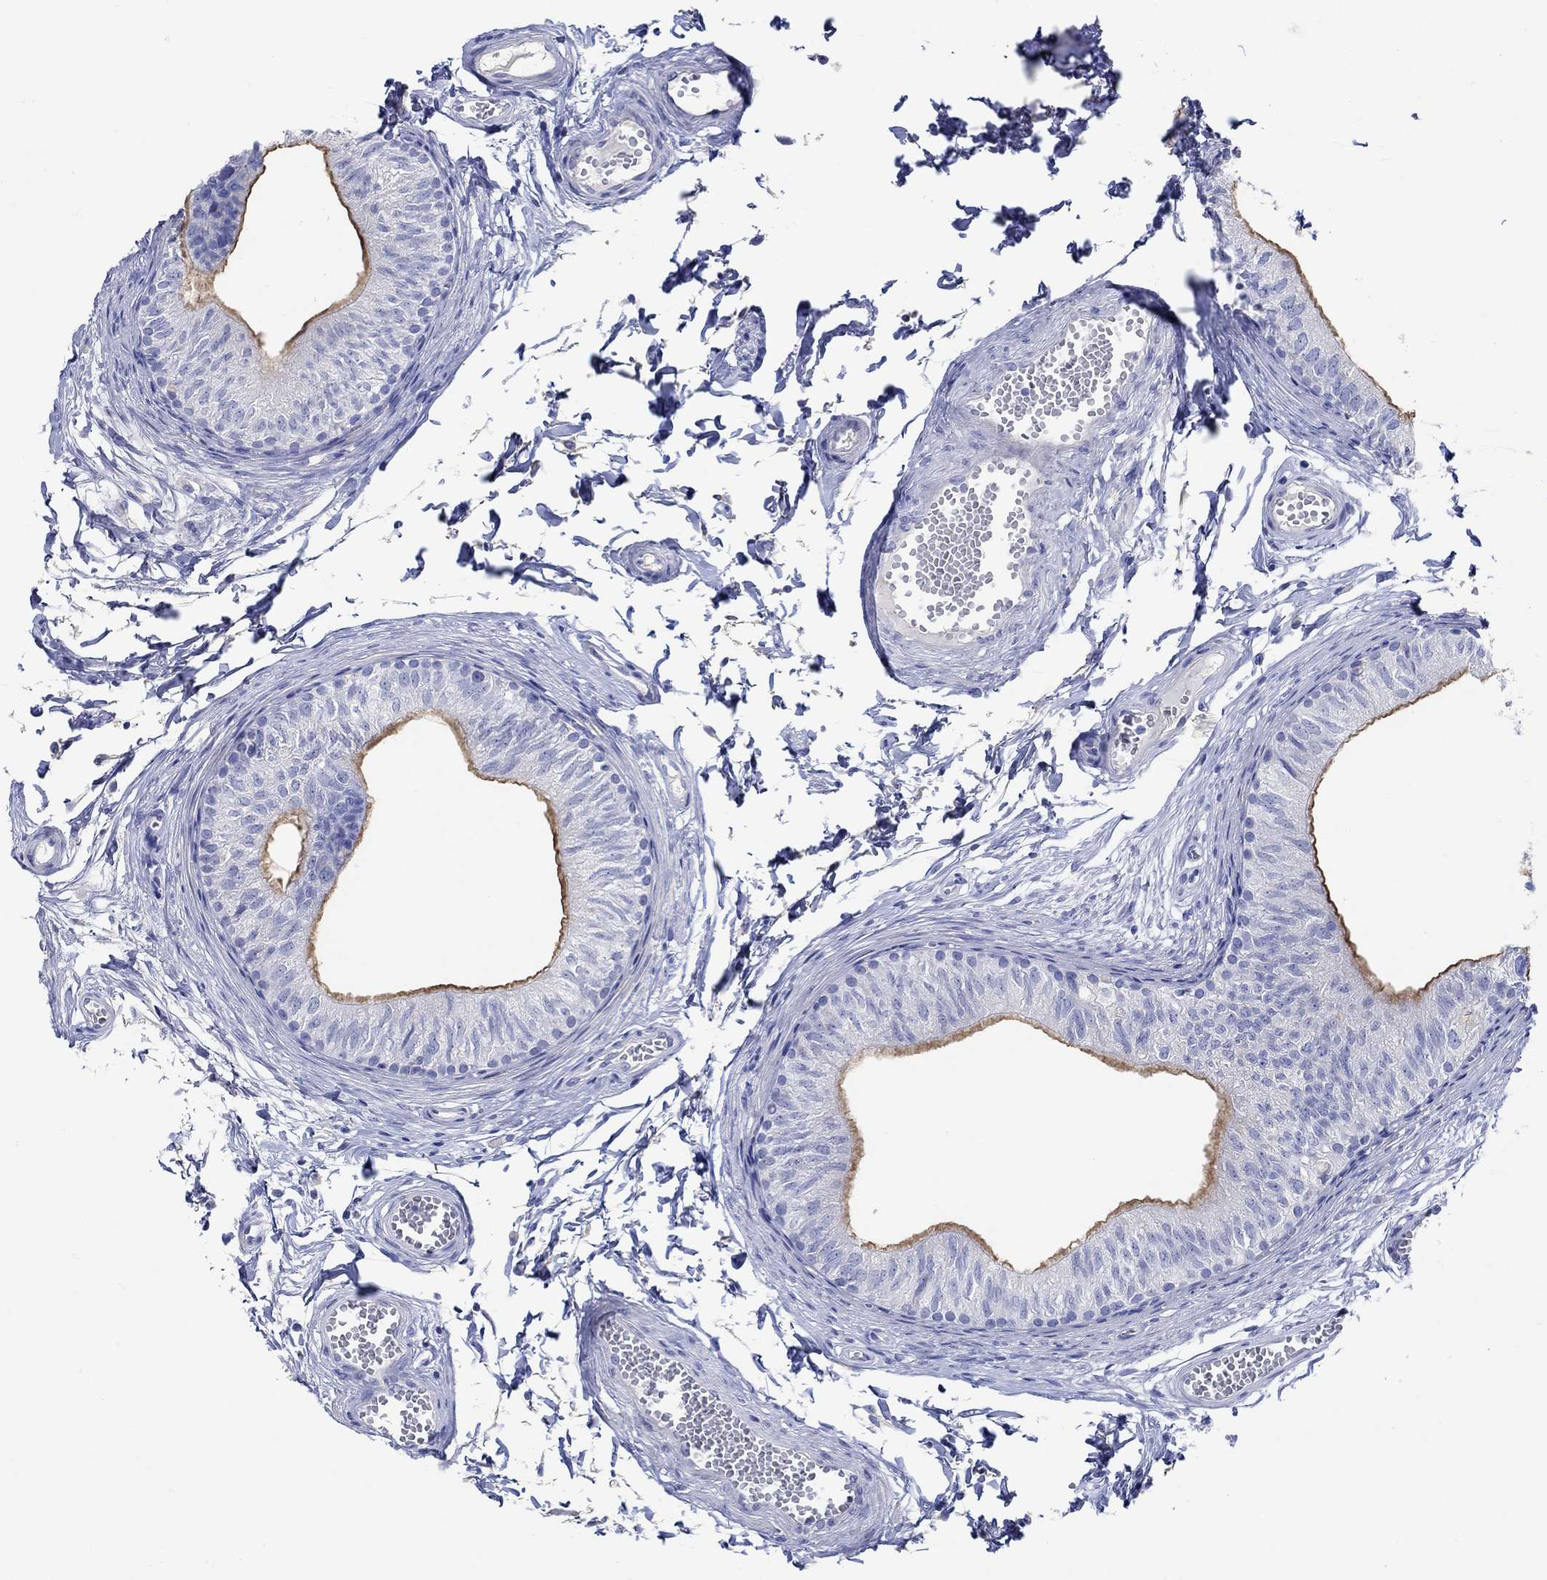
{"staining": {"intensity": "moderate", "quantity": "25%-75%", "location": "cytoplasmic/membranous"}, "tissue": "epididymis", "cell_type": "Glandular cells", "image_type": "normal", "snomed": [{"axis": "morphology", "description": "Normal tissue, NOS"}, {"axis": "topography", "description": "Epididymis"}], "caption": "A micrograph of epididymis stained for a protein shows moderate cytoplasmic/membranous brown staining in glandular cells. (Brightfield microscopy of DAB IHC at high magnification).", "gene": "P2RY6", "patient": {"sex": "male", "age": 22}}